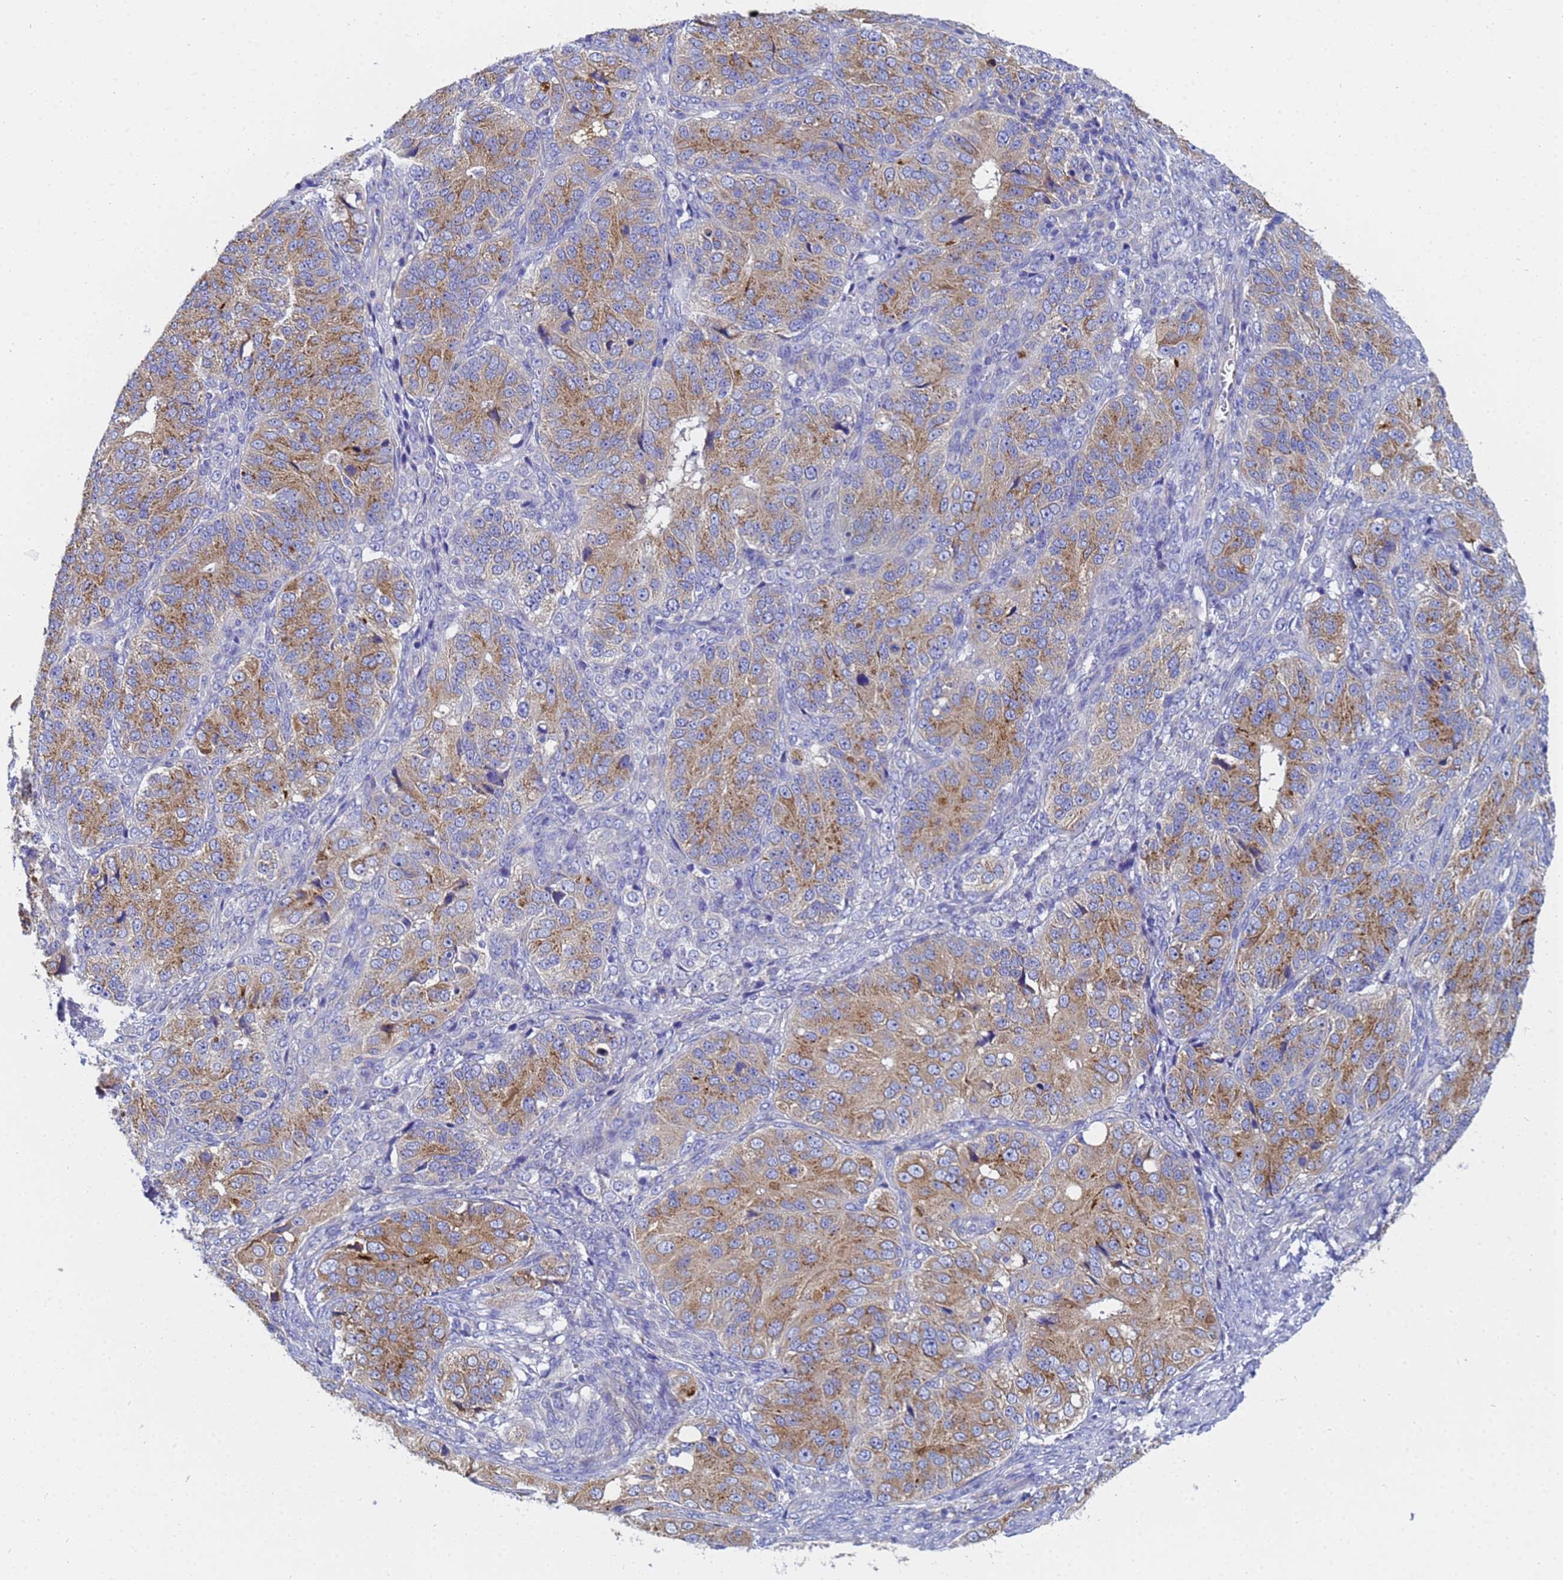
{"staining": {"intensity": "moderate", "quantity": ">75%", "location": "cytoplasmic/membranous"}, "tissue": "ovarian cancer", "cell_type": "Tumor cells", "image_type": "cancer", "snomed": [{"axis": "morphology", "description": "Carcinoma, endometroid"}, {"axis": "topography", "description": "Ovary"}], "caption": "Tumor cells exhibit medium levels of moderate cytoplasmic/membranous expression in about >75% of cells in human endometroid carcinoma (ovarian).", "gene": "TM4SF4", "patient": {"sex": "female", "age": 51}}